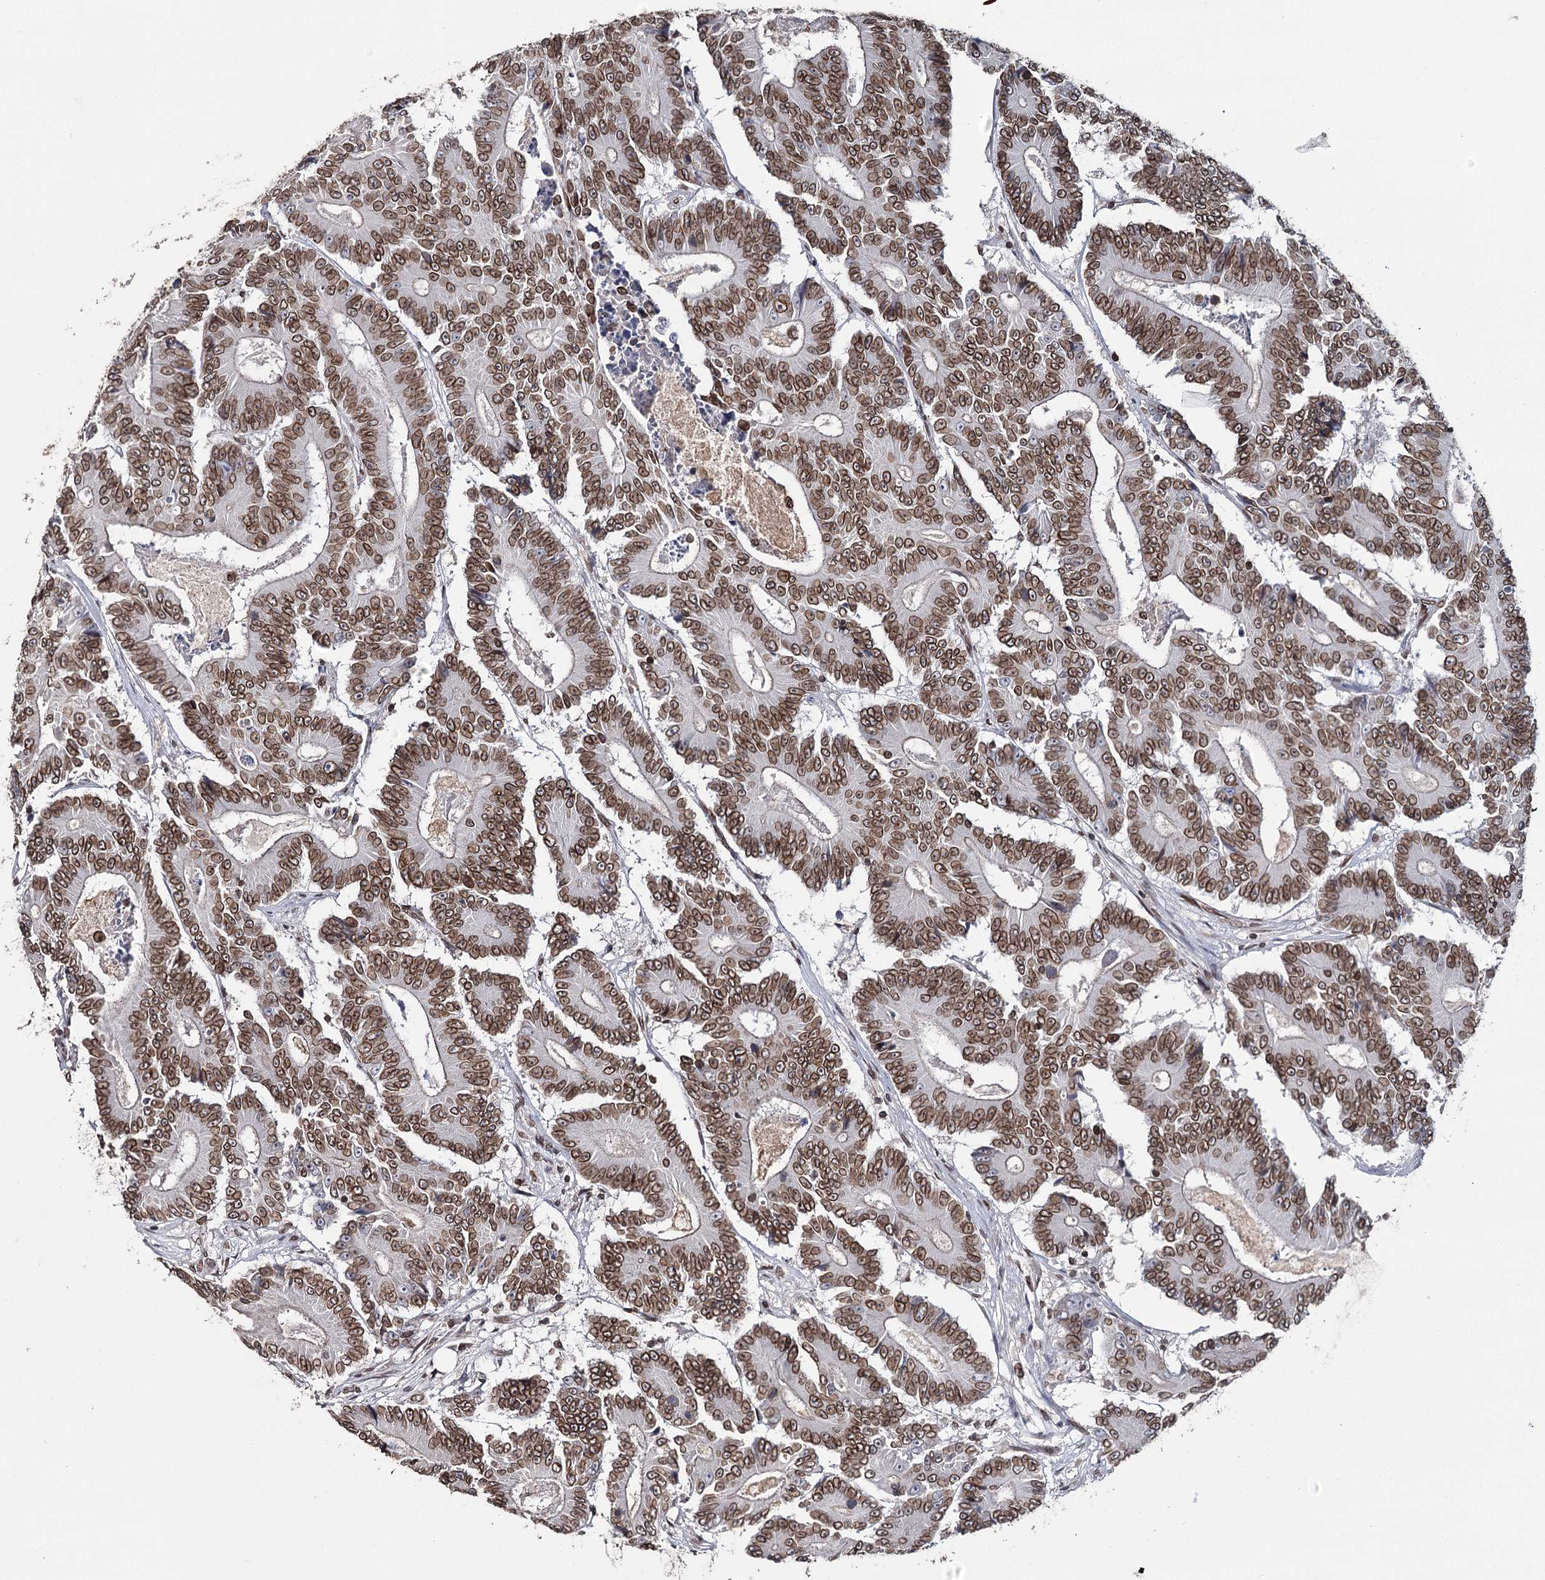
{"staining": {"intensity": "strong", "quantity": ">75%", "location": "cytoplasmic/membranous,nuclear"}, "tissue": "colorectal cancer", "cell_type": "Tumor cells", "image_type": "cancer", "snomed": [{"axis": "morphology", "description": "Adenocarcinoma, NOS"}, {"axis": "topography", "description": "Colon"}], "caption": "Colorectal cancer stained with a protein marker exhibits strong staining in tumor cells.", "gene": "KIAA0930", "patient": {"sex": "male", "age": 83}}